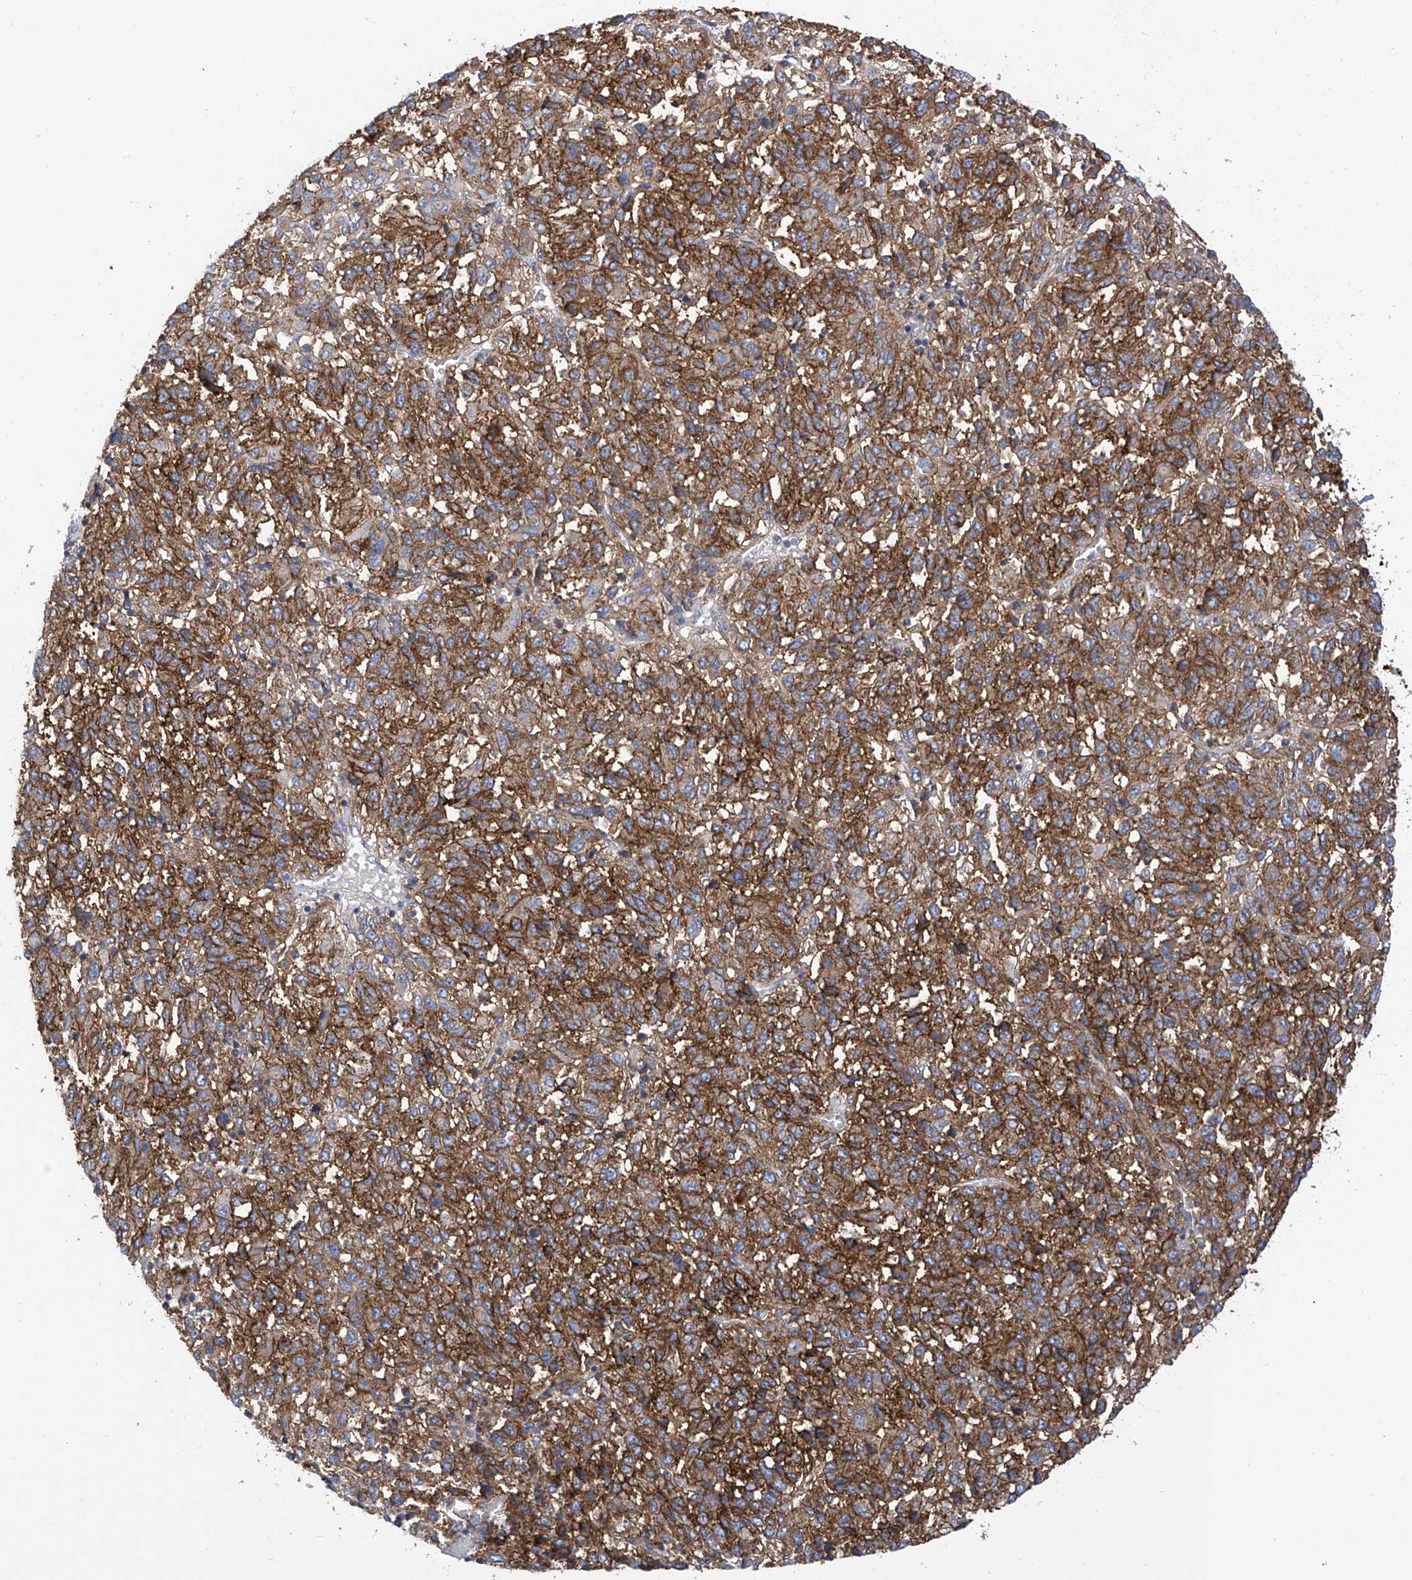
{"staining": {"intensity": "strong", "quantity": ">75%", "location": "cytoplasmic/membranous"}, "tissue": "melanoma", "cell_type": "Tumor cells", "image_type": "cancer", "snomed": [{"axis": "morphology", "description": "Malignant melanoma, Metastatic site"}, {"axis": "topography", "description": "Lung"}], "caption": "A histopathology image of human melanoma stained for a protein shows strong cytoplasmic/membranous brown staining in tumor cells. Using DAB (brown) and hematoxylin (blue) stains, captured at high magnification using brightfield microscopy.", "gene": "P2RX7", "patient": {"sex": "male", "age": 64}}